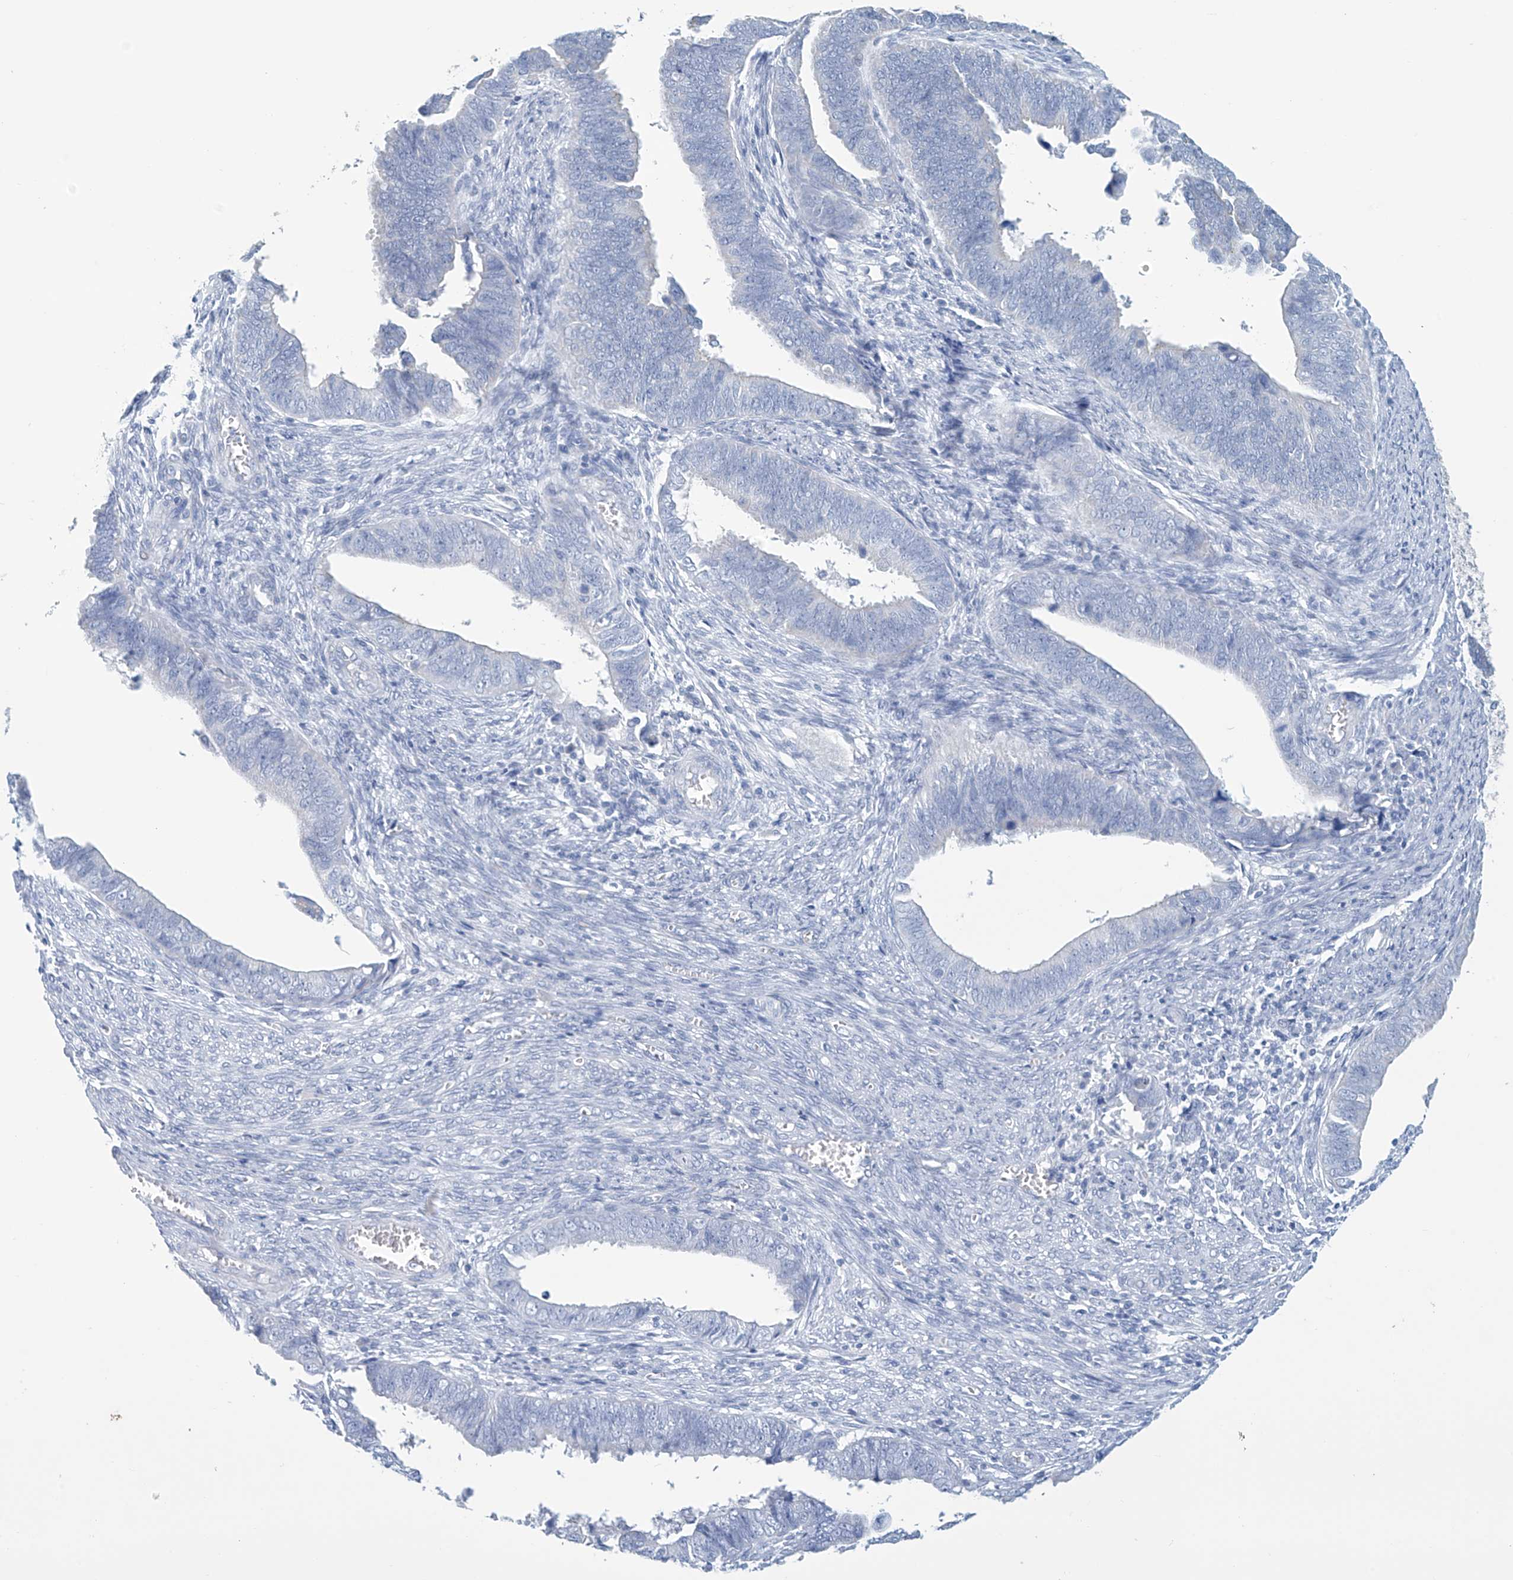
{"staining": {"intensity": "negative", "quantity": "none", "location": "none"}, "tissue": "endometrial cancer", "cell_type": "Tumor cells", "image_type": "cancer", "snomed": [{"axis": "morphology", "description": "Adenocarcinoma, NOS"}, {"axis": "topography", "description": "Endometrium"}], "caption": "Immunohistochemistry micrograph of neoplastic tissue: adenocarcinoma (endometrial) stained with DAB exhibits no significant protein positivity in tumor cells. (DAB IHC with hematoxylin counter stain).", "gene": "DSP", "patient": {"sex": "female", "age": 75}}